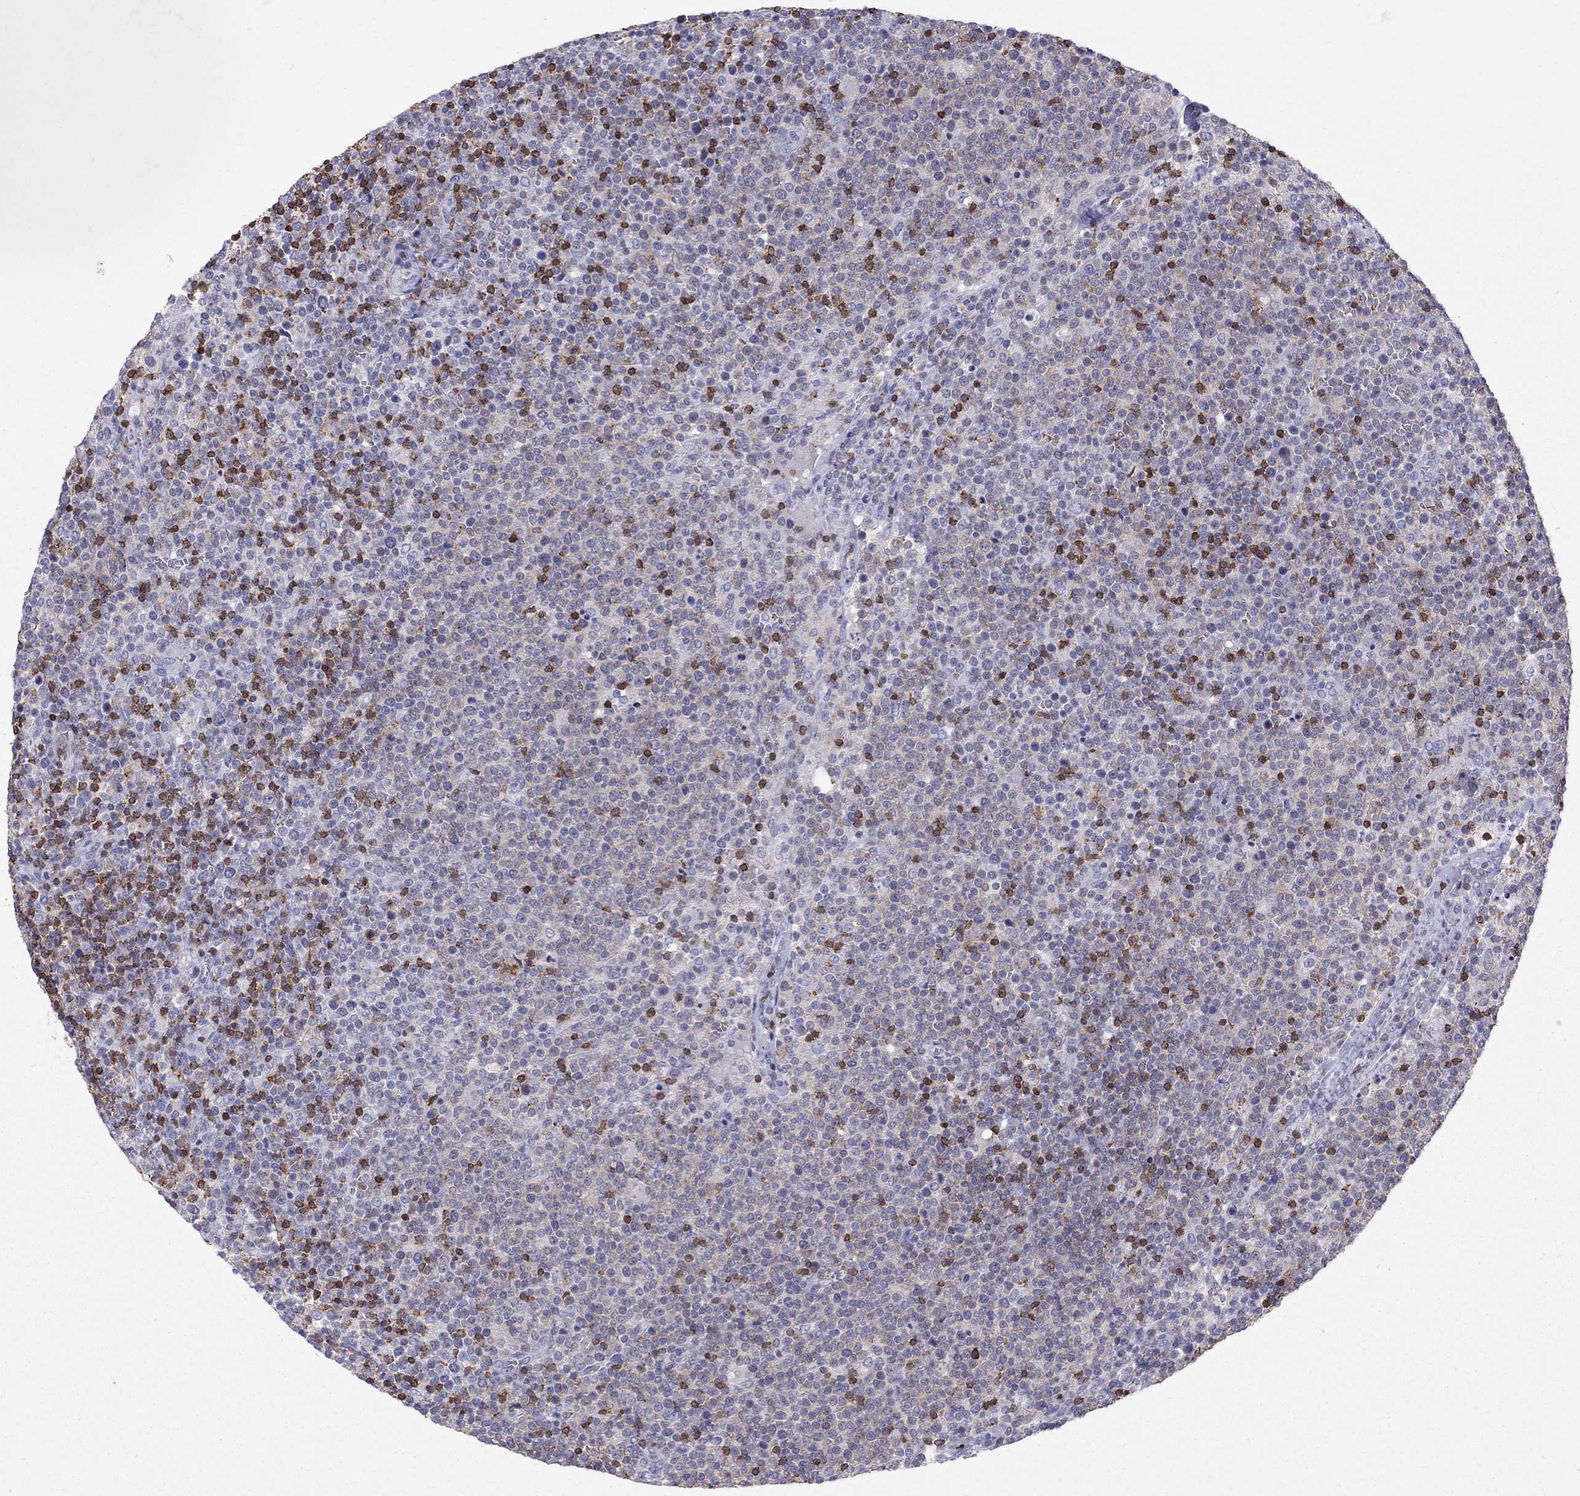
{"staining": {"intensity": "negative", "quantity": "none", "location": "none"}, "tissue": "lymphoma", "cell_type": "Tumor cells", "image_type": "cancer", "snomed": [{"axis": "morphology", "description": "Malignant lymphoma, non-Hodgkin's type, High grade"}, {"axis": "topography", "description": "Lymph node"}], "caption": "Immunohistochemical staining of malignant lymphoma, non-Hodgkin's type (high-grade) reveals no significant expression in tumor cells.", "gene": "MND1", "patient": {"sex": "male", "age": 61}}